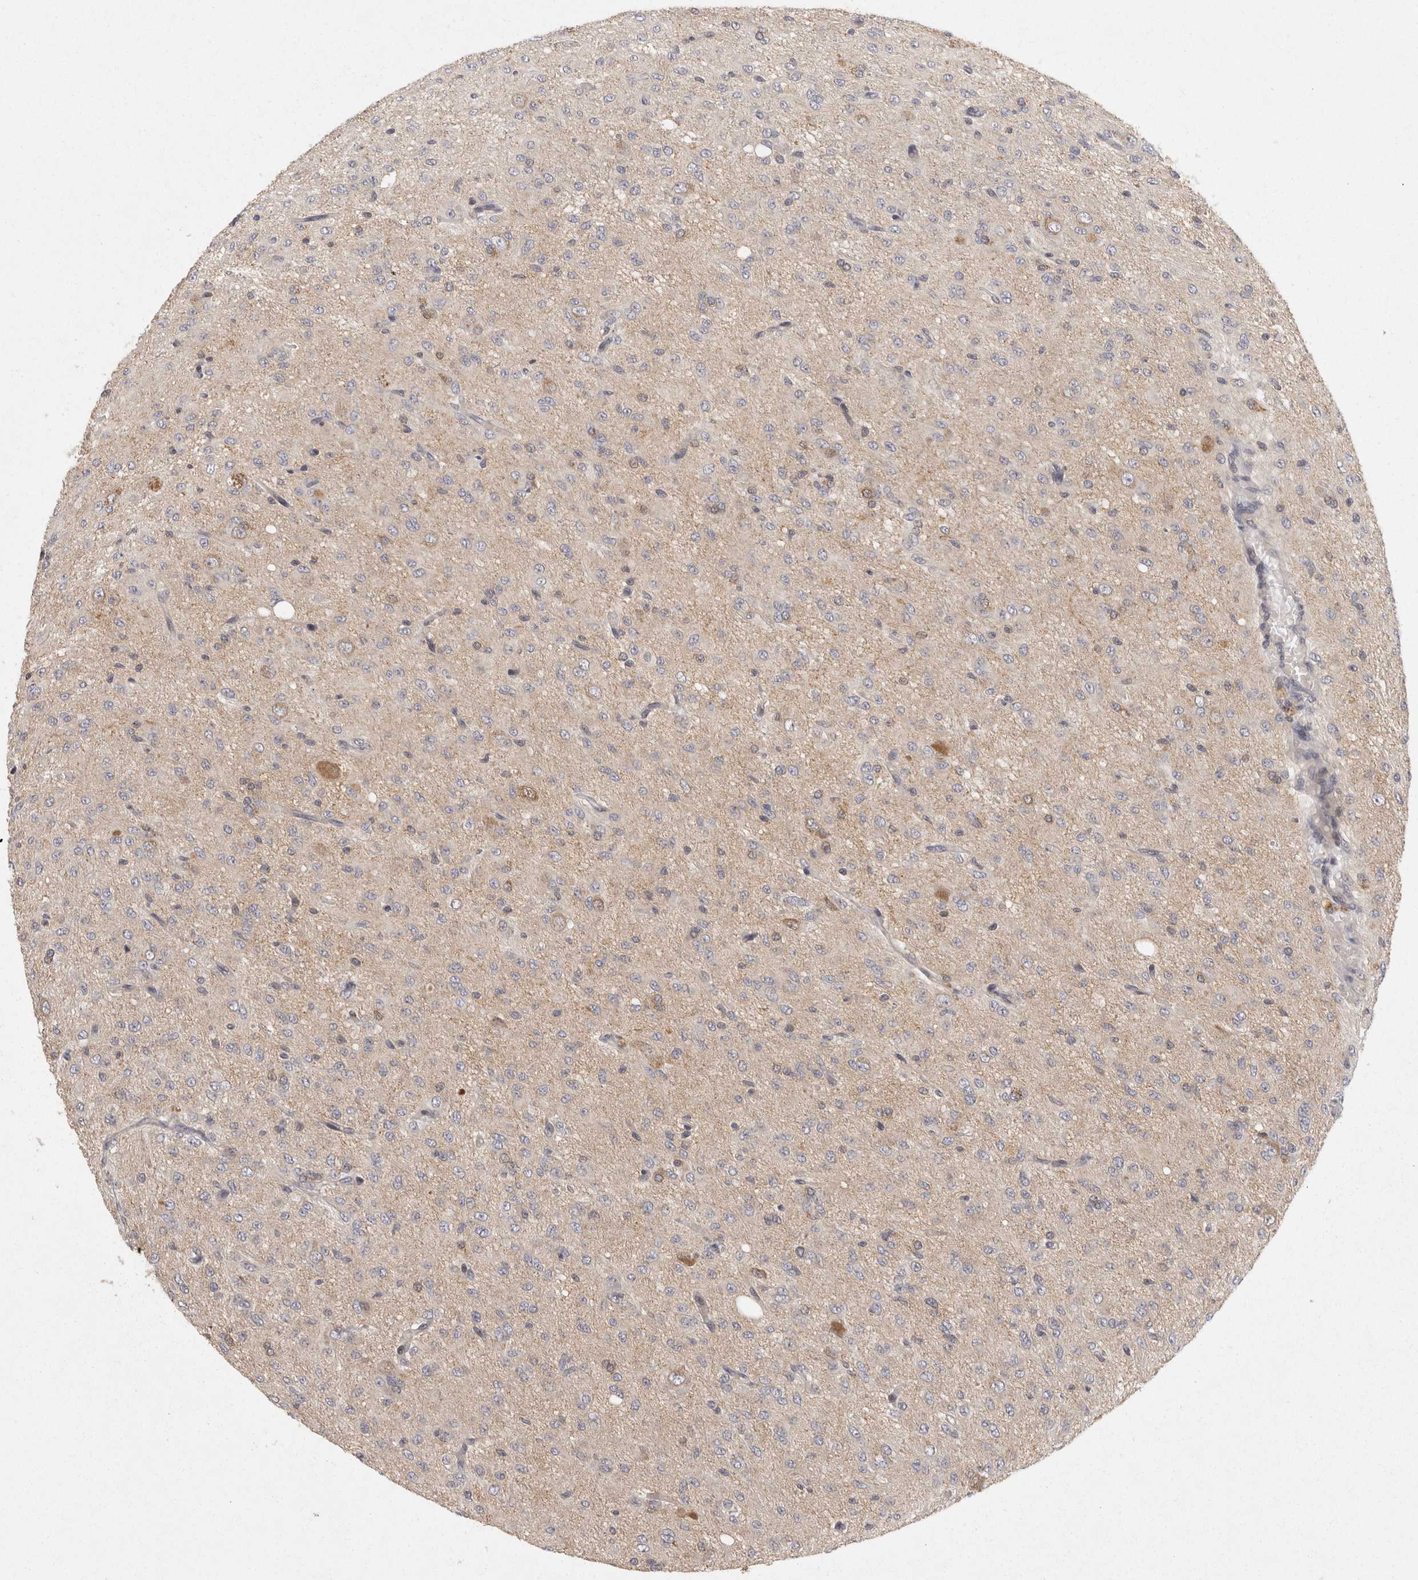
{"staining": {"intensity": "weak", "quantity": "<25%", "location": "cytoplasmic/membranous"}, "tissue": "glioma", "cell_type": "Tumor cells", "image_type": "cancer", "snomed": [{"axis": "morphology", "description": "Glioma, malignant, High grade"}, {"axis": "topography", "description": "Brain"}], "caption": "Tumor cells are negative for protein expression in human high-grade glioma (malignant).", "gene": "ACAT2", "patient": {"sex": "female", "age": 59}}